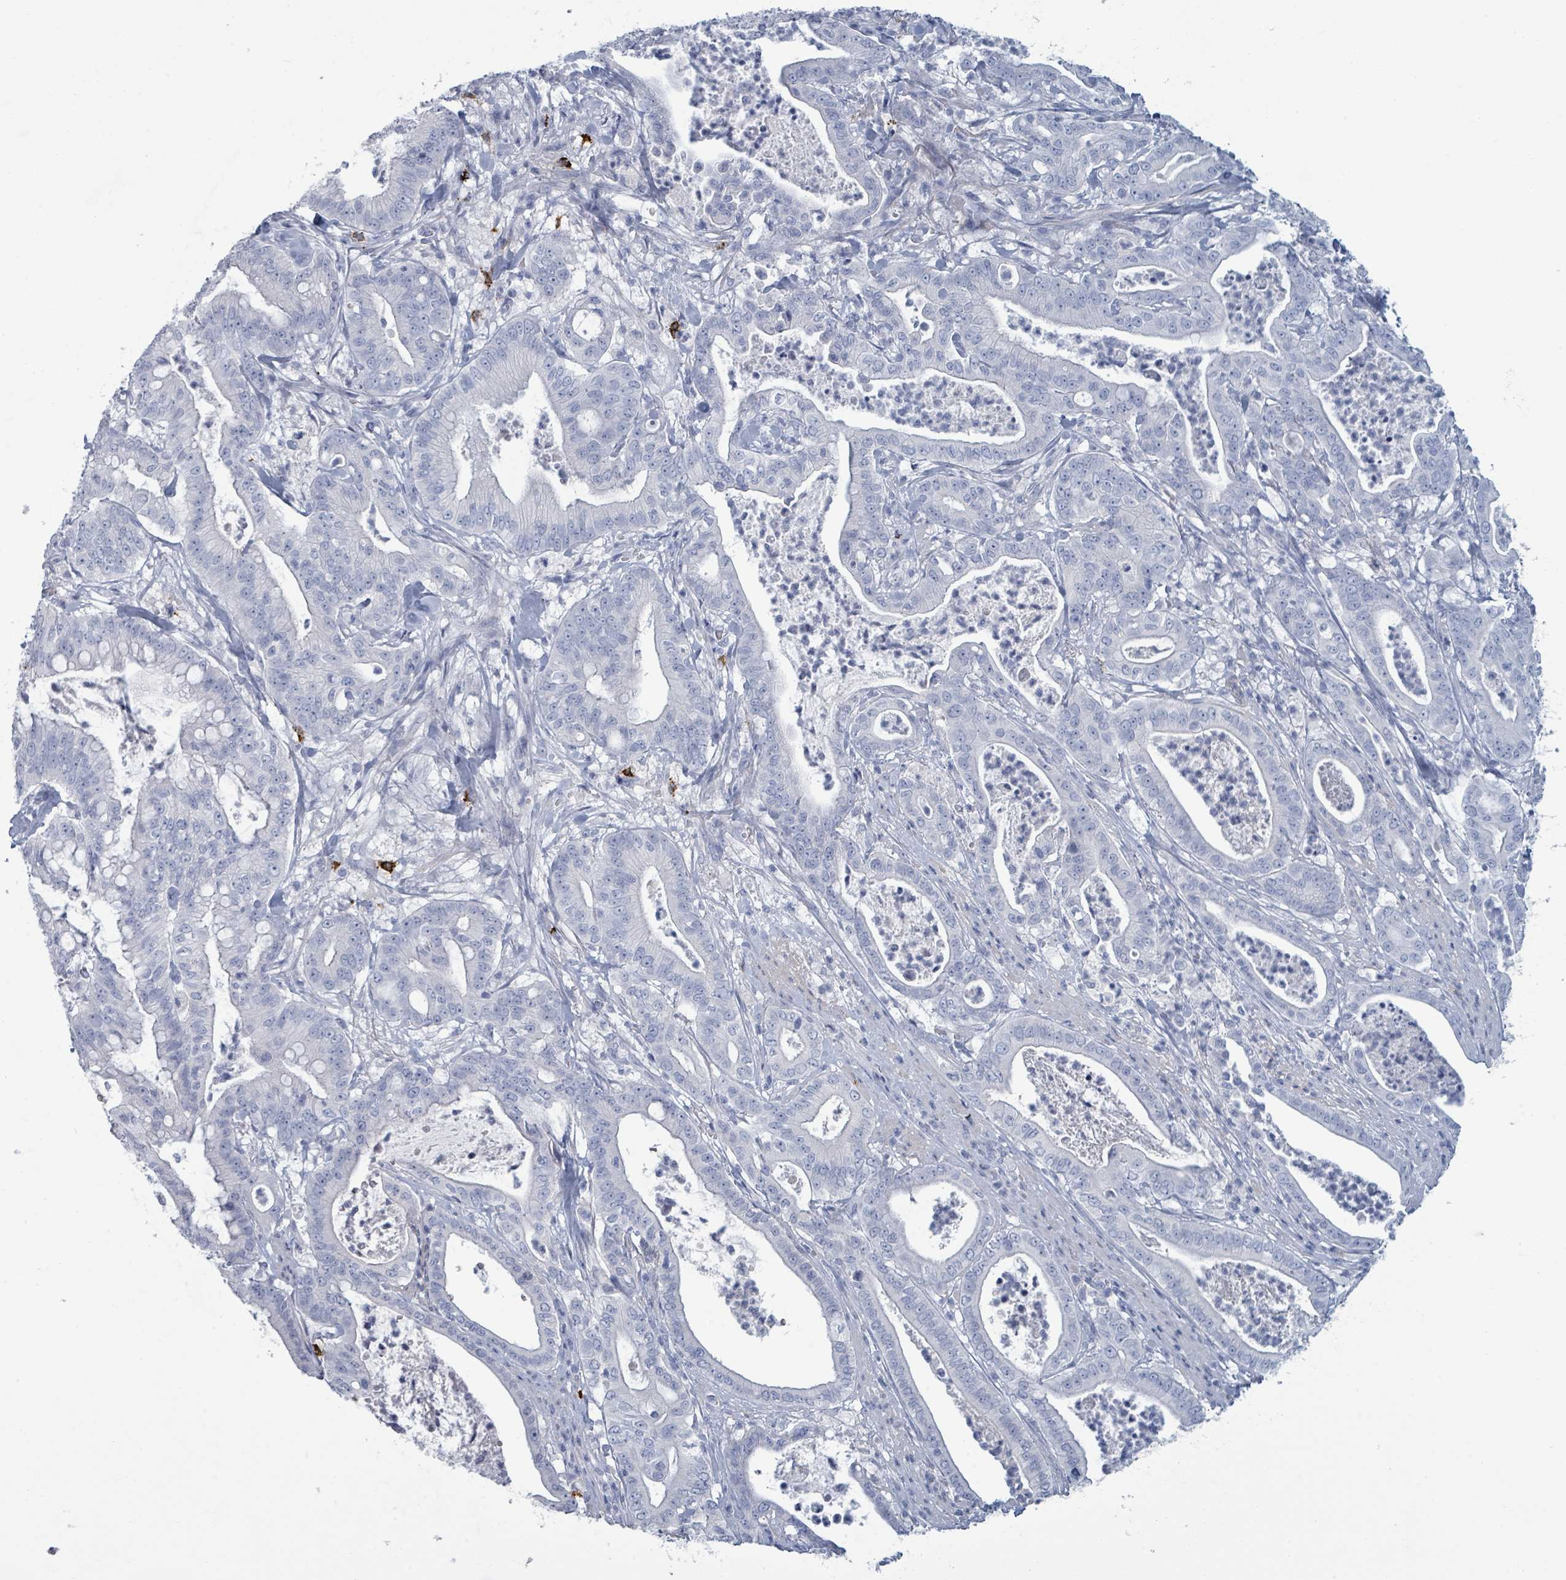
{"staining": {"intensity": "negative", "quantity": "none", "location": "none"}, "tissue": "pancreatic cancer", "cell_type": "Tumor cells", "image_type": "cancer", "snomed": [{"axis": "morphology", "description": "Adenocarcinoma, NOS"}, {"axis": "topography", "description": "Pancreas"}], "caption": "This is an immunohistochemistry (IHC) photomicrograph of human pancreatic cancer. There is no staining in tumor cells.", "gene": "VPS13D", "patient": {"sex": "male", "age": 71}}